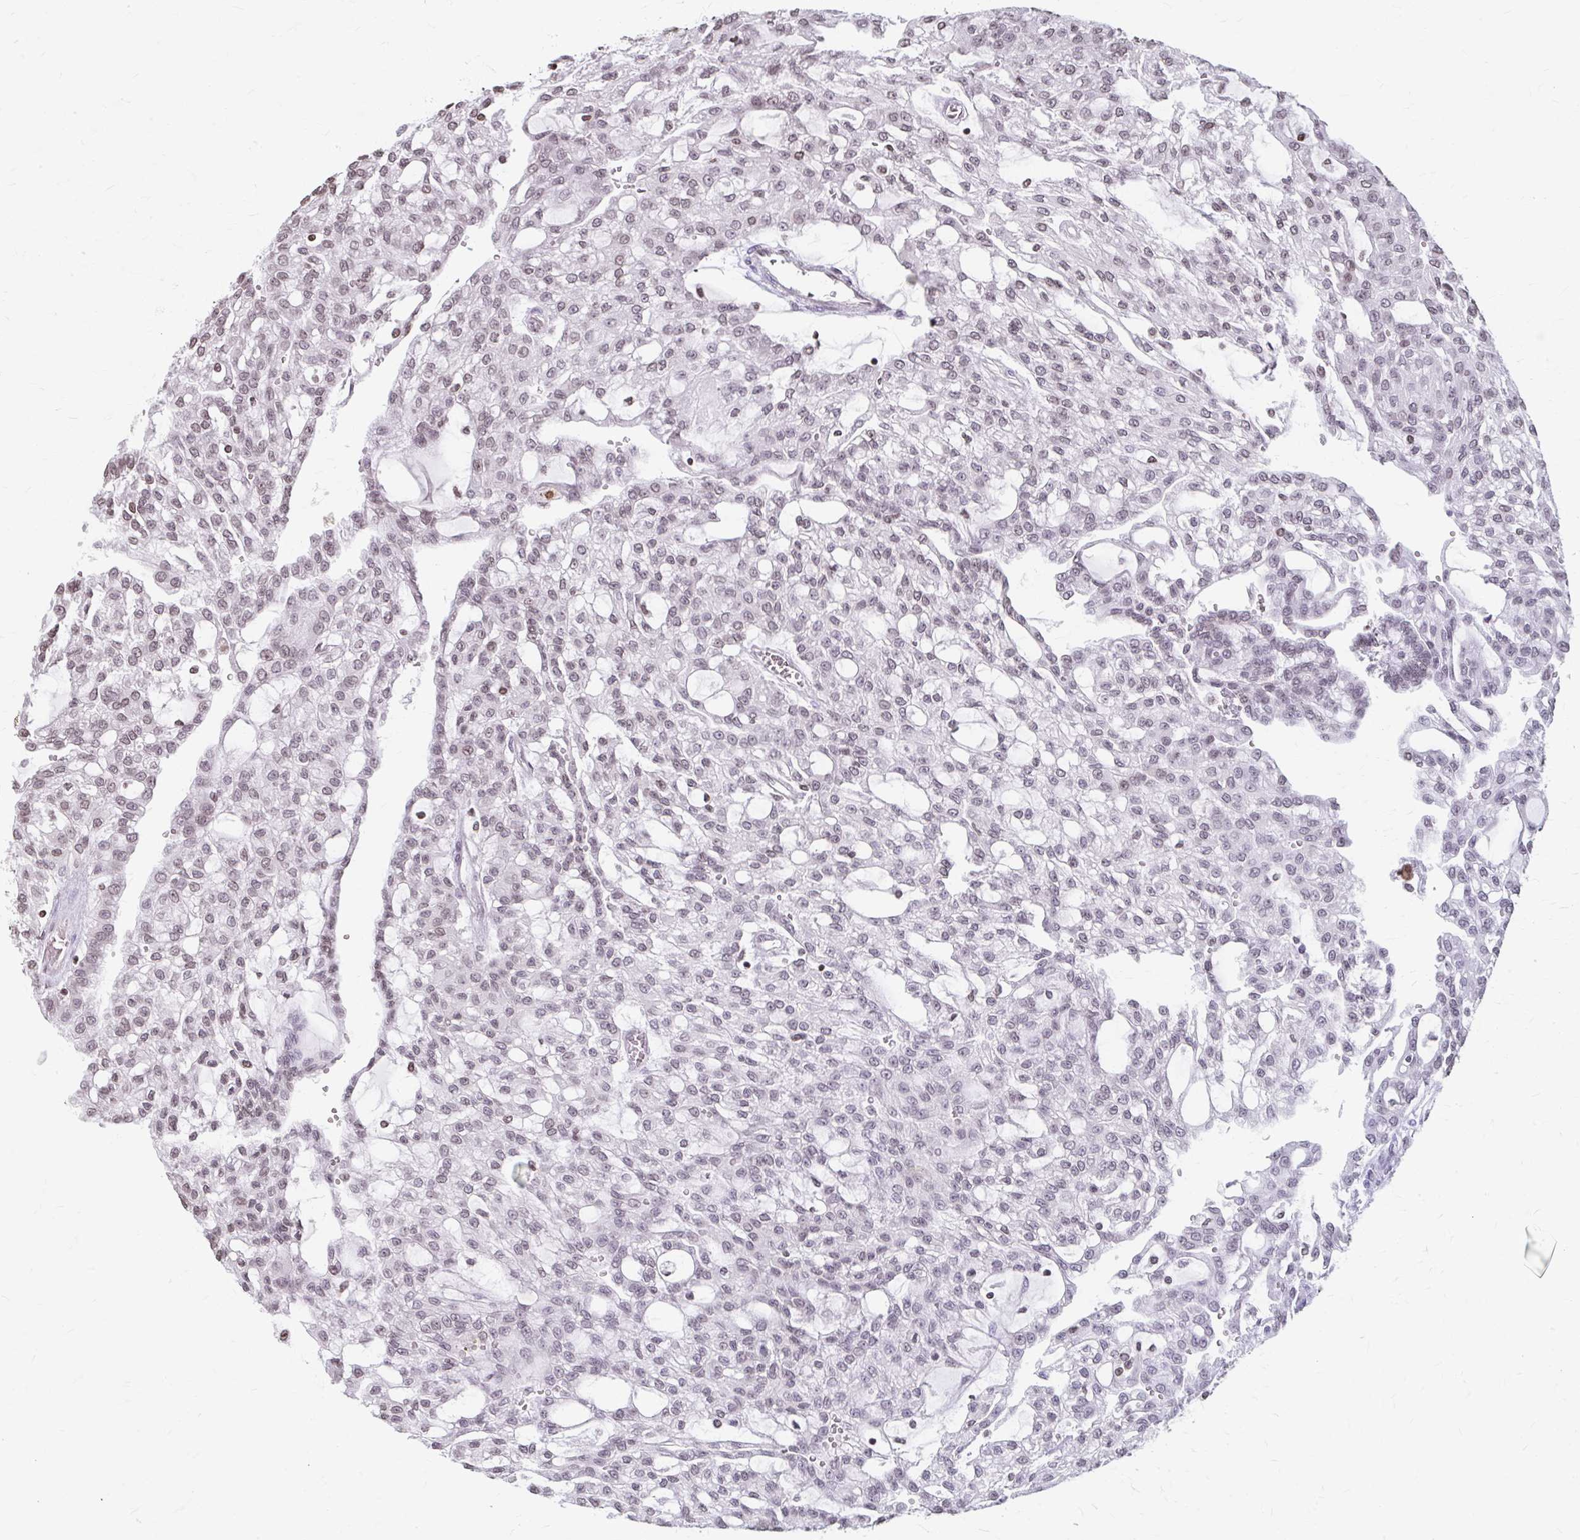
{"staining": {"intensity": "moderate", "quantity": "25%-75%", "location": "nuclear"}, "tissue": "renal cancer", "cell_type": "Tumor cells", "image_type": "cancer", "snomed": [{"axis": "morphology", "description": "Adenocarcinoma, NOS"}, {"axis": "topography", "description": "Kidney"}], "caption": "The micrograph demonstrates a brown stain indicating the presence of a protein in the nuclear of tumor cells in renal adenocarcinoma. (DAB (3,3'-diaminobenzidine) IHC with brightfield microscopy, high magnification).", "gene": "ORC3", "patient": {"sex": "male", "age": 63}}